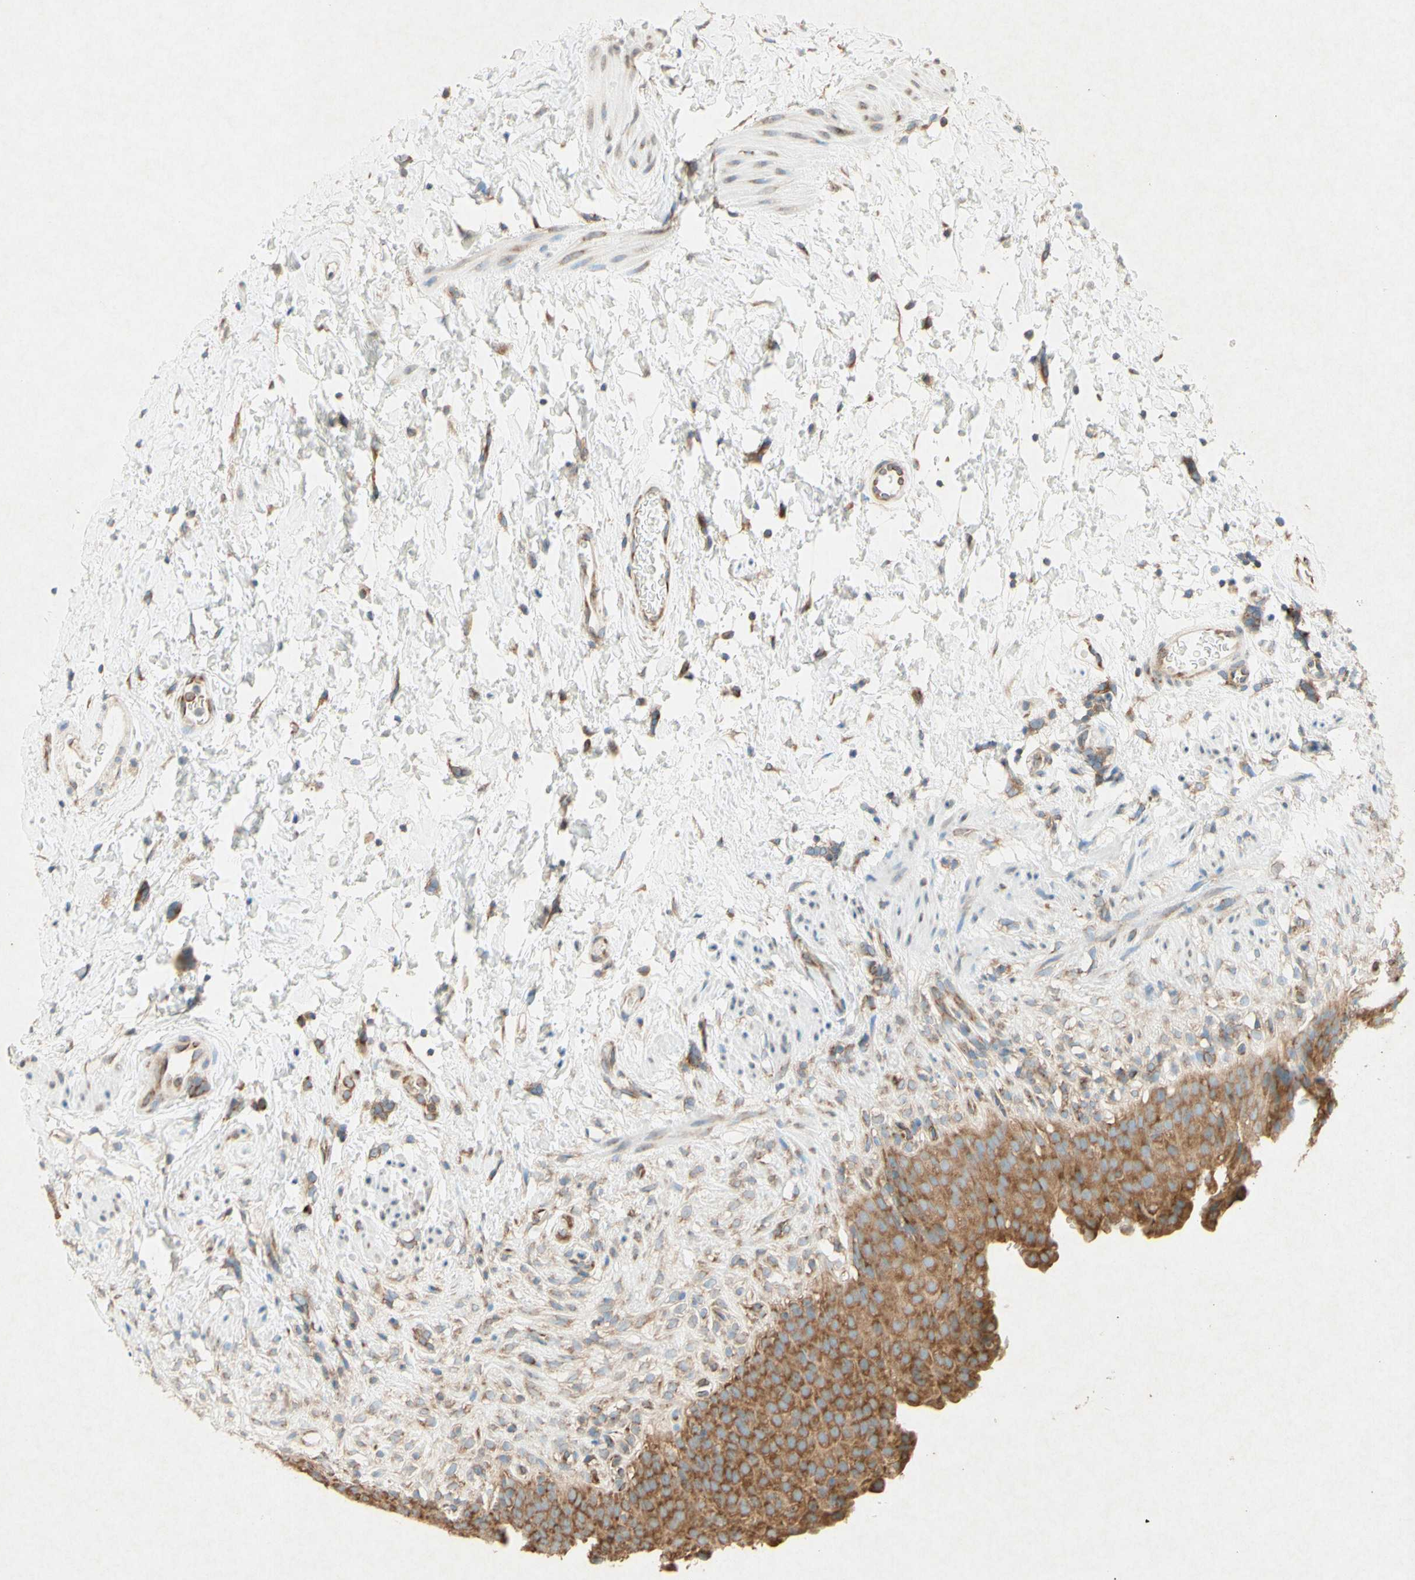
{"staining": {"intensity": "moderate", "quantity": ">75%", "location": "cytoplasmic/membranous"}, "tissue": "urinary bladder", "cell_type": "Urothelial cells", "image_type": "normal", "snomed": [{"axis": "morphology", "description": "Normal tissue, NOS"}, {"axis": "topography", "description": "Urinary bladder"}], "caption": "The micrograph exhibits immunohistochemical staining of benign urinary bladder. There is moderate cytoplasmic/membranous staining is present in approximately >75% of urothelial cells.", "gene": "PABPC1", "patient": {"sex": "female", "age": 79}}